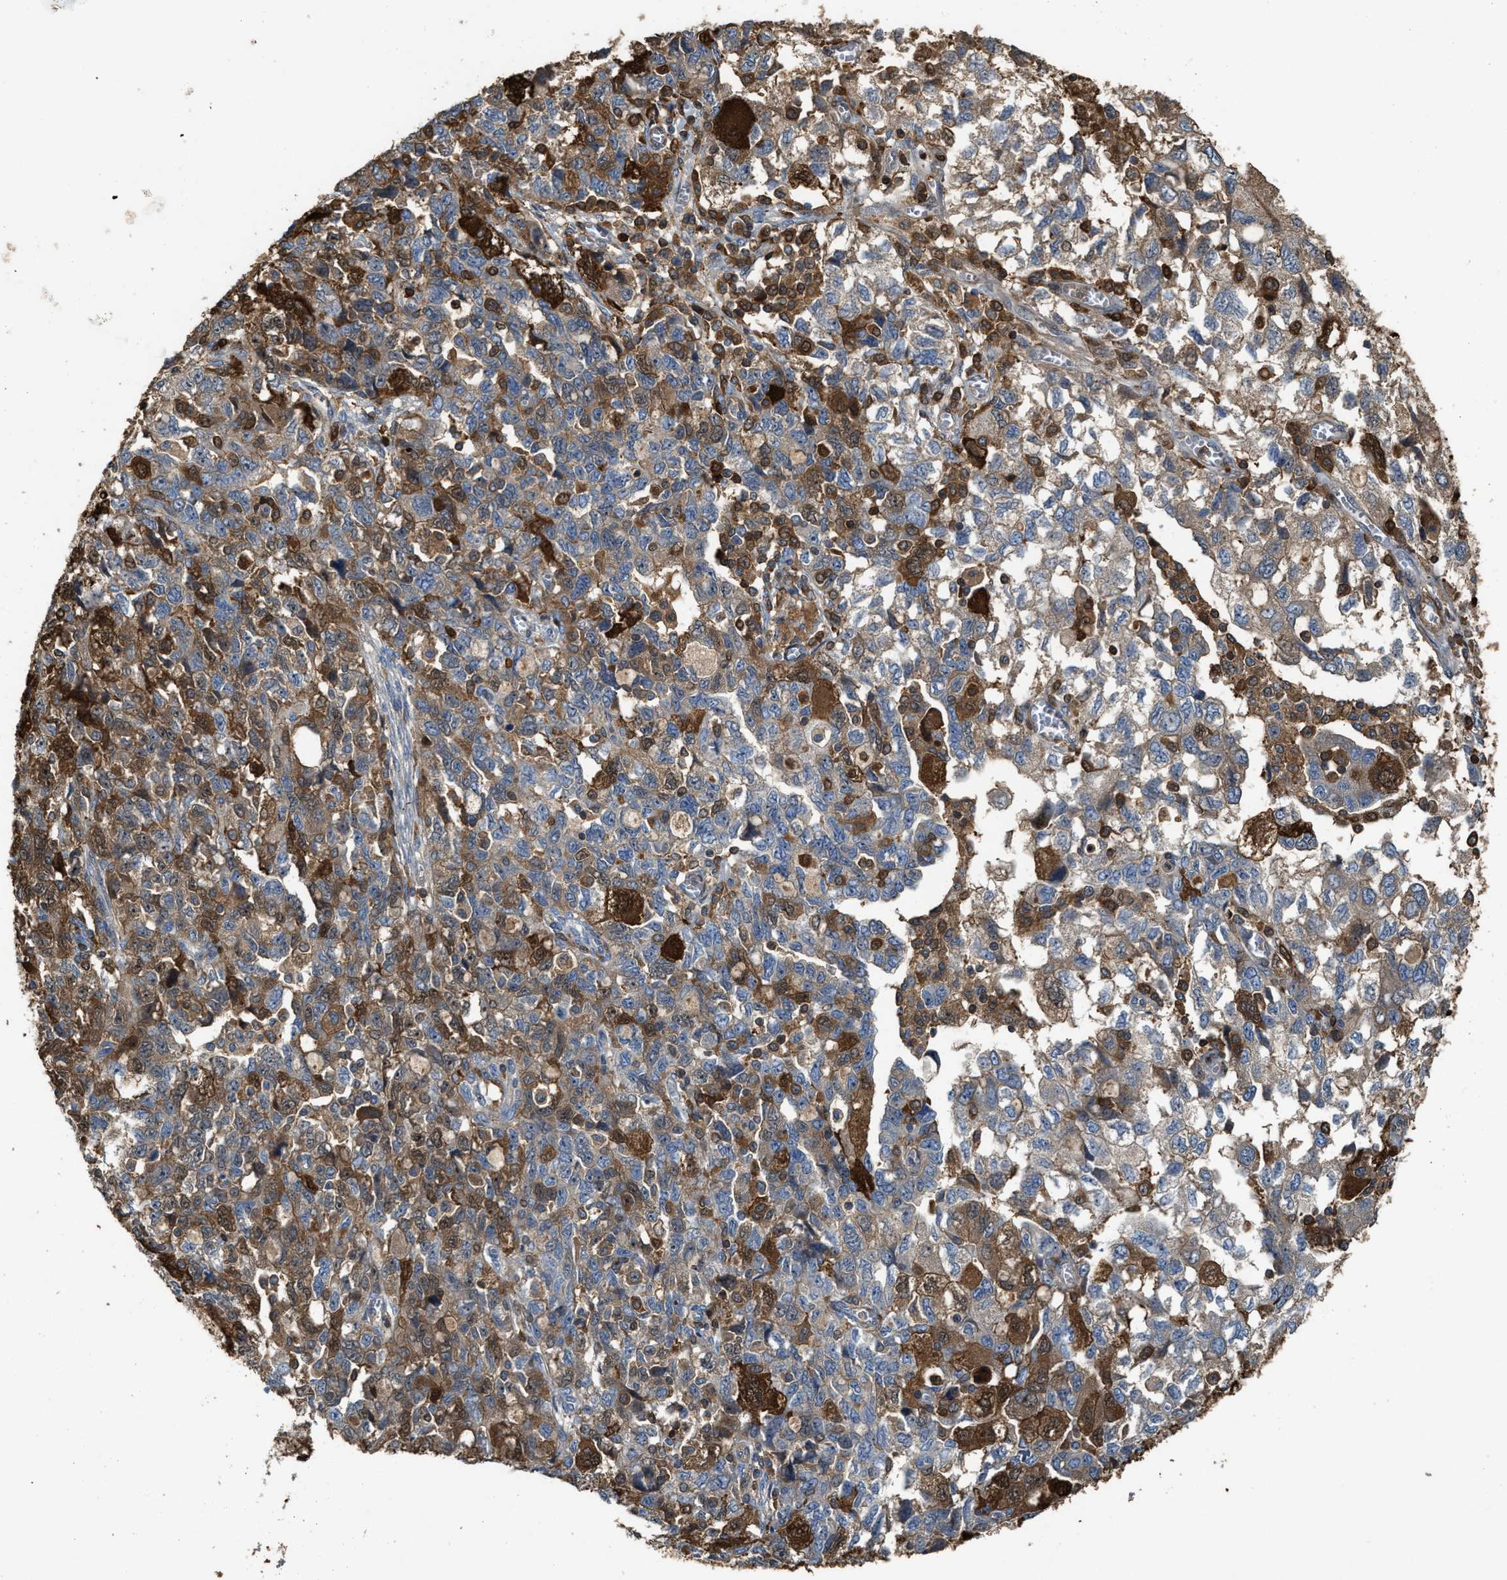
{"staining": {"intensity": "moderate", "quantity": "25%-75%", "location": "cytoplasmic/membranous"}, "tissue": "ovarian cancer", "cell_type": "Tumor cells", "image_type": "cancer", "snomed": [{"axis": "morphology", "description": "Carcinoma, NOS"}, {"axis": "morphology", "description": "Cystadenocarcinoma, serous, NOS"}, {"axis": "topography", "description": "Ovary"}], "caption": "About 25%-75% of tumor cells in human ovarian cancer reveal moderate cytoplasmic/membranous protein expression as visualized by brown immunohistochemical staining.", "gene": "SERPINB5", "patient": {"sex": "female", "age": 69}}